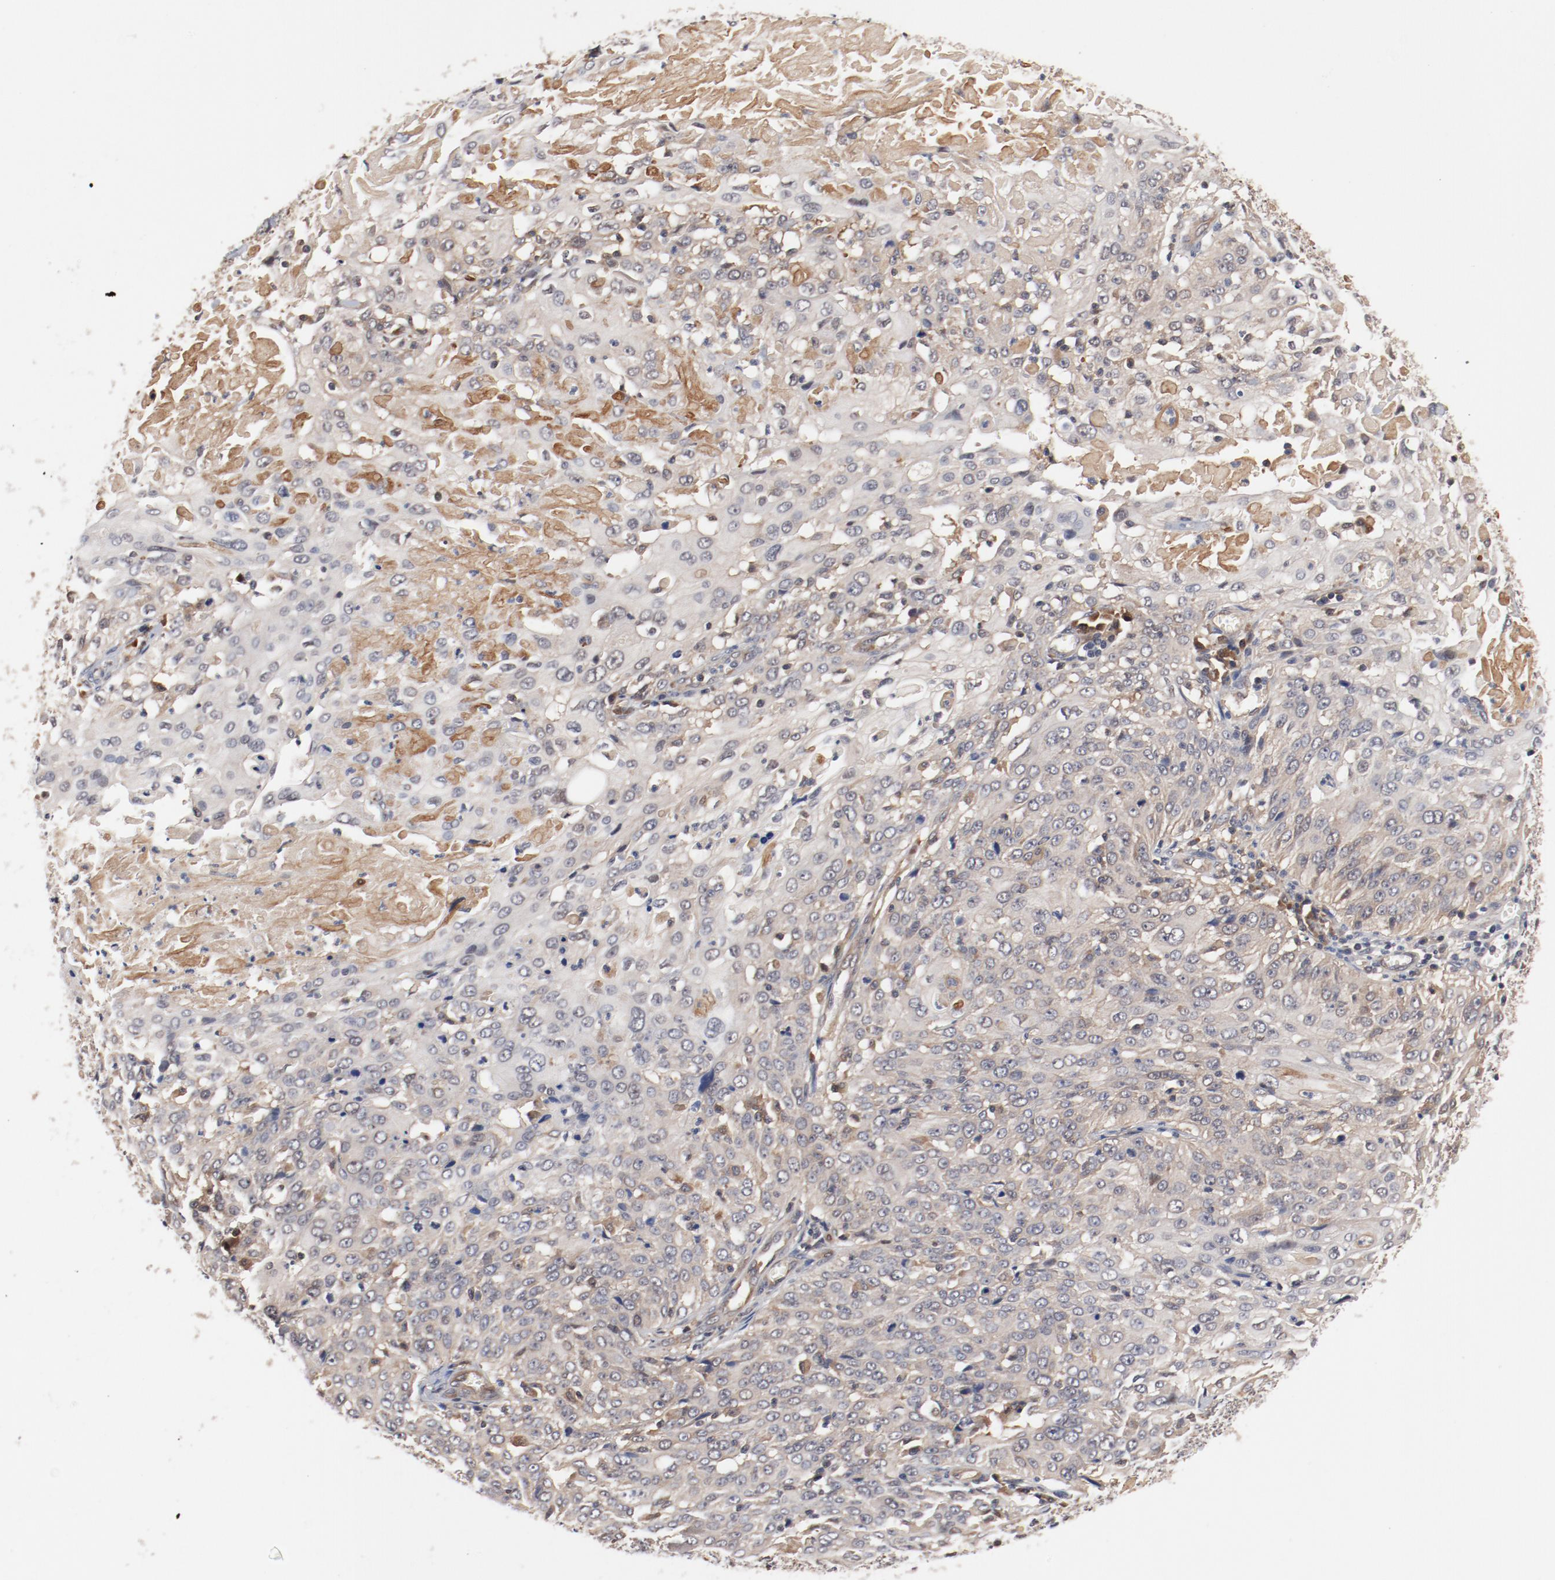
{"staining": {"intensity": "negative", "quantity": "none", "location": "none"}, "tissue": "cervical cancer", "cell_type": "Tumor cells", "image_type": "cancer", "snomed": [{"axis": "morphology", "description": "Squamous cell carcinoma, NOS"}, {"axis": "topography", "description": "Cervix"}], "caption": "DAB immunohistochemical staining of cervical squamous cell carcinoma demonstrates no significant positivity in tumor cells.", "gene": "PITPNM2", "patient": {"sex": "female", "age": 39}}